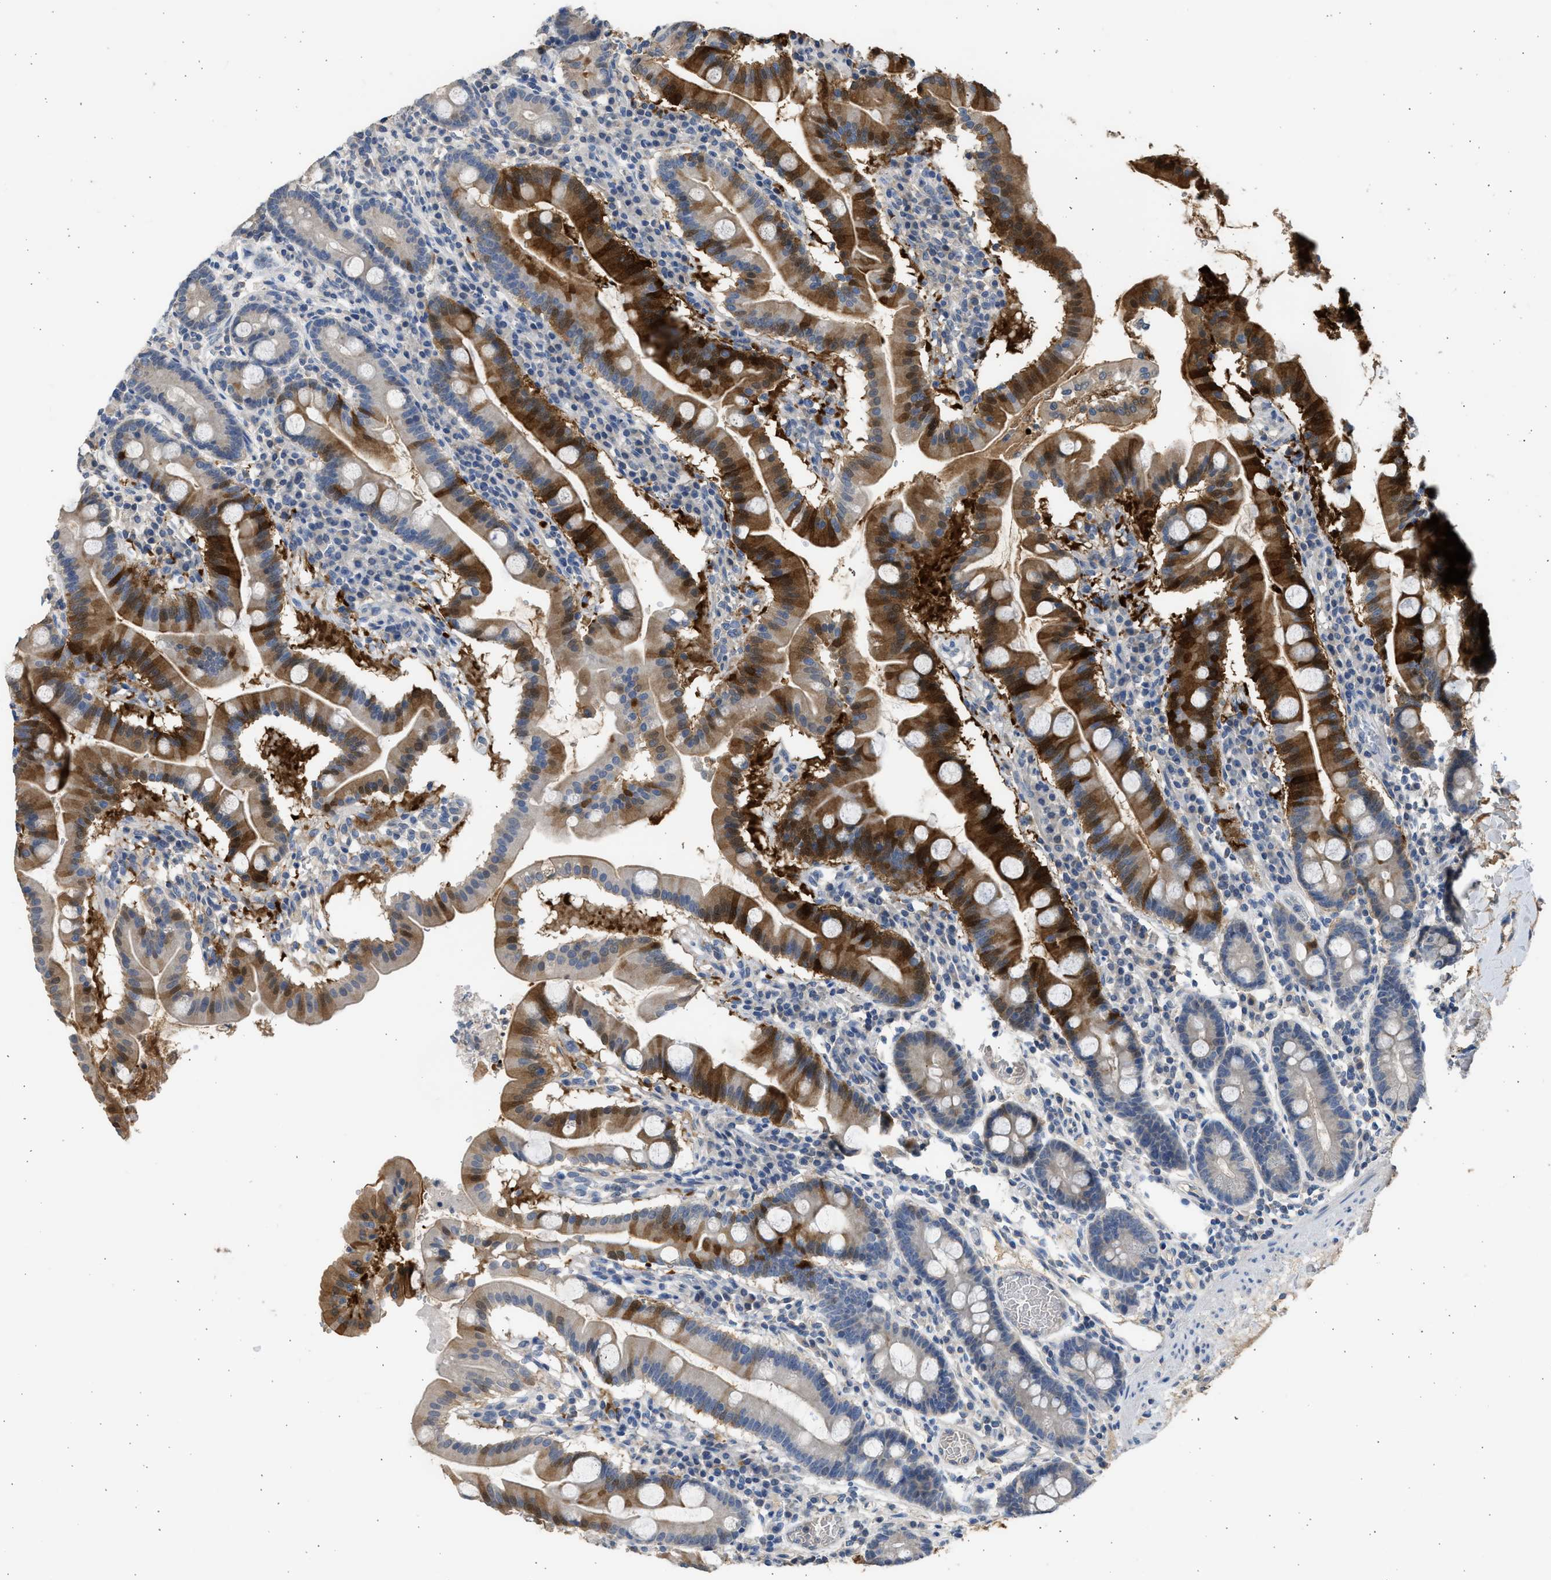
{"staining": {"intensity": "strong", "quantity": "25%-75%", "location": "cytoplasmic/membranous"}, "tissue": "duodenum", "cell_type": "Glandular cells", "image_type": "normal", "snomed": [{"axis": "morphology", "description": "Normal tissue, NOS"}, {"axis": "topography", "description": "Duodenum"}], "caption": "Immunohistochemistry (IHC) (DAB (3,3'-diaminobenzidine)) staining of benign duodenum displays strong cytoplasmic/membranous protein expression in about 25%-75% of glandular cells. The staining is performed using DAB (3,3'-diaminobenzidine) brown chromogen to label protein expression. The nuclei are counter-stained blue using hematoxylin.", "gene": "SULT2A1", "patient": {"sex": "male", "age": 50}}